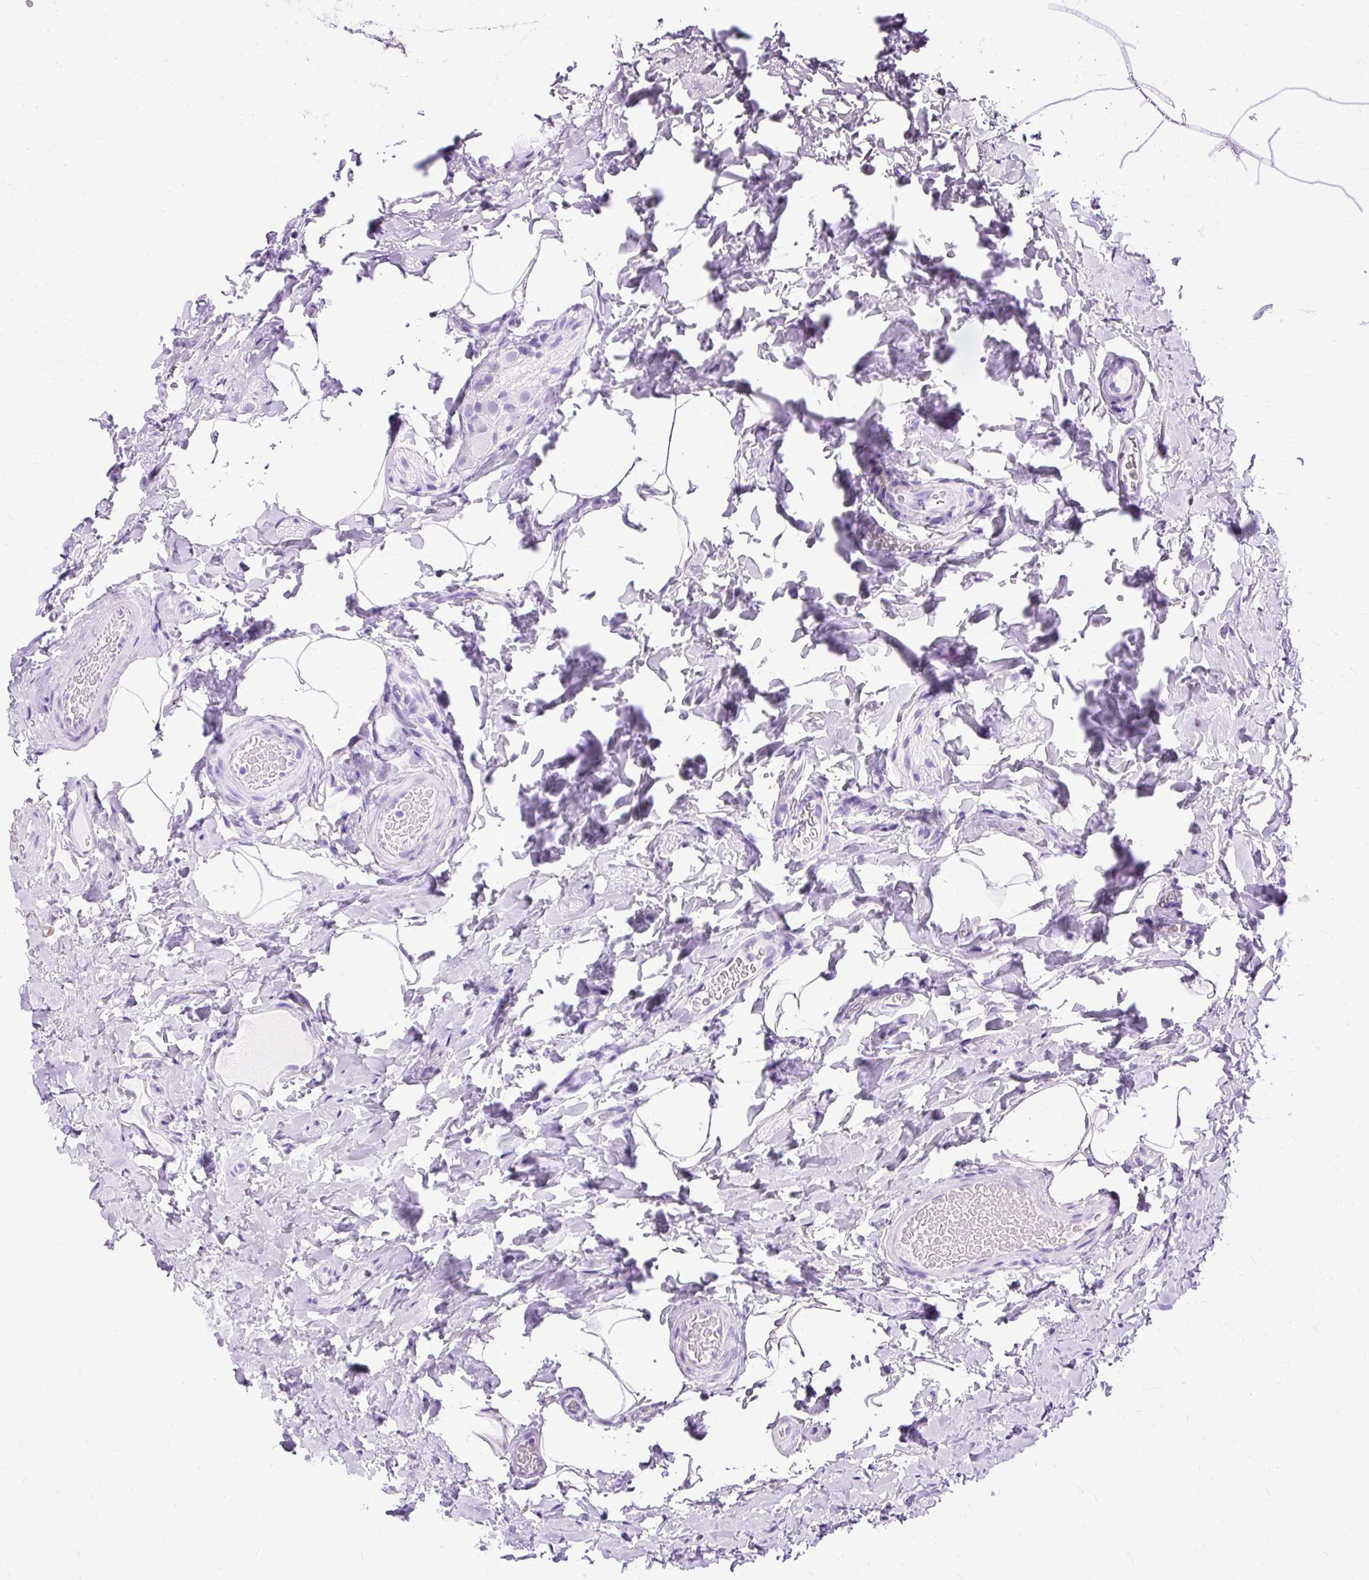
{"staining": {"intensity": "negative", "quantity": "none", "location": "none"}, "tissue": "colon", "cell_type": "Endothelial cells", "image_type": "normal", "snomed": [{"axis": "morphology", "description": "Normal tissue, NOS"}, {"axis": "topography", "description": "Colon"}], "caption": "High power microscopy histopathology image of an IHC image of benign colon, revealing no significant expression in endothelial cells.", "gene": "SLC8A2", "patient": {"sex": "male", "age": 46}}